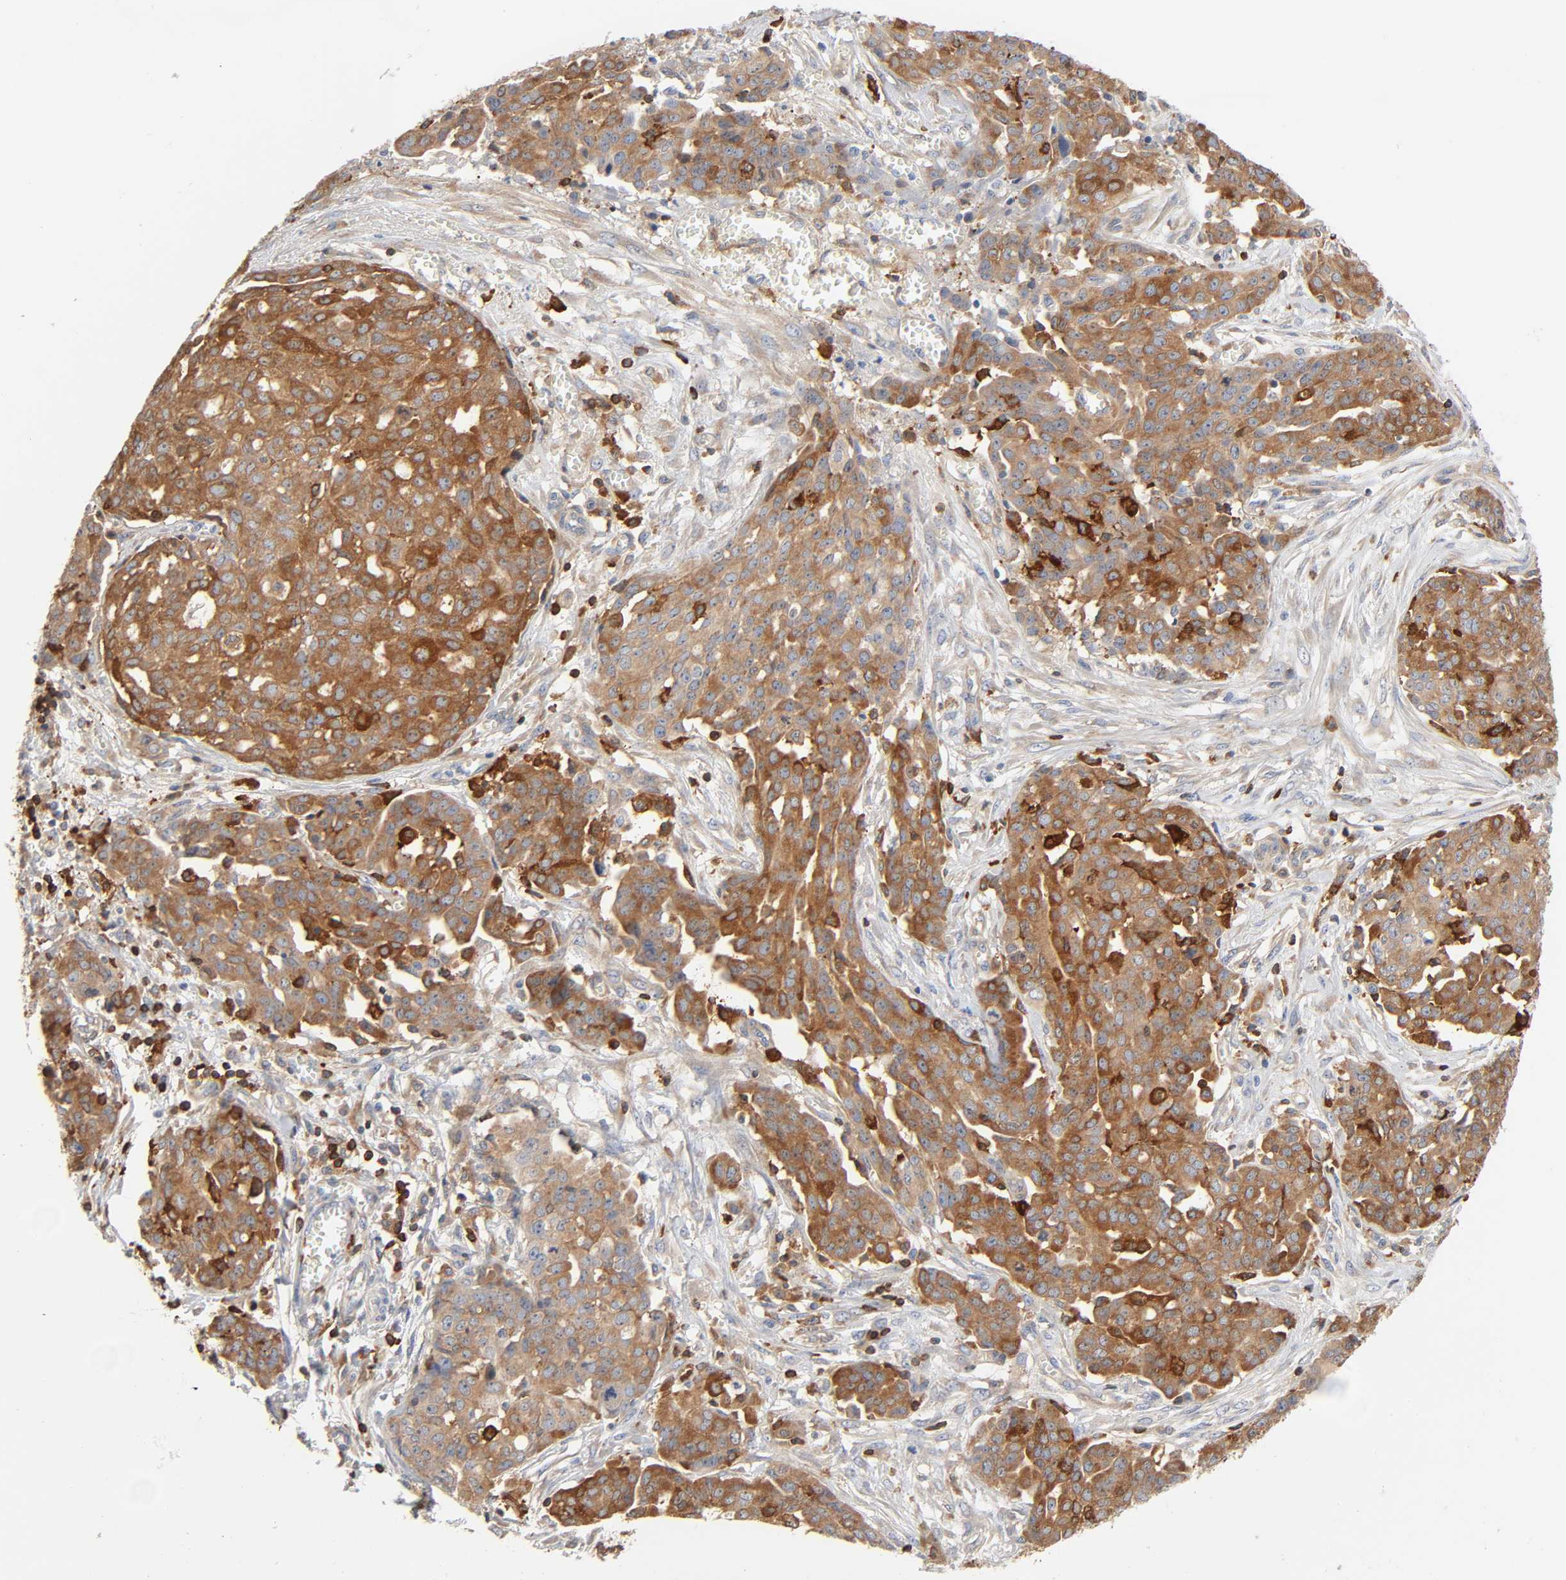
{"staining": {"intensity": "strong", "quantity": ">75%", "location": "cytoplasmic/membranous"}, "tissue": "ovarian cancer", "cell_type": "Tumor cells", "image_type": "cancer", "snomed": [{"axis": "morphology", "description": "Cystadenocarcinoma, serous, NOS"}, {"axis": "topography", "description": "Soft tissue"}, {"axis": "topography", "description": "Ovary"}], "caption": "Ovarian serous cystadenocarcinoma stained with DAB (3,3'-diaminobenzidine) IHC demonstrates high levels of strong cytoplasmic/membranous staining in about >75% of tumor cells.", "gene": "BIN1", "patient": {"sex": "female", "age": 57}}